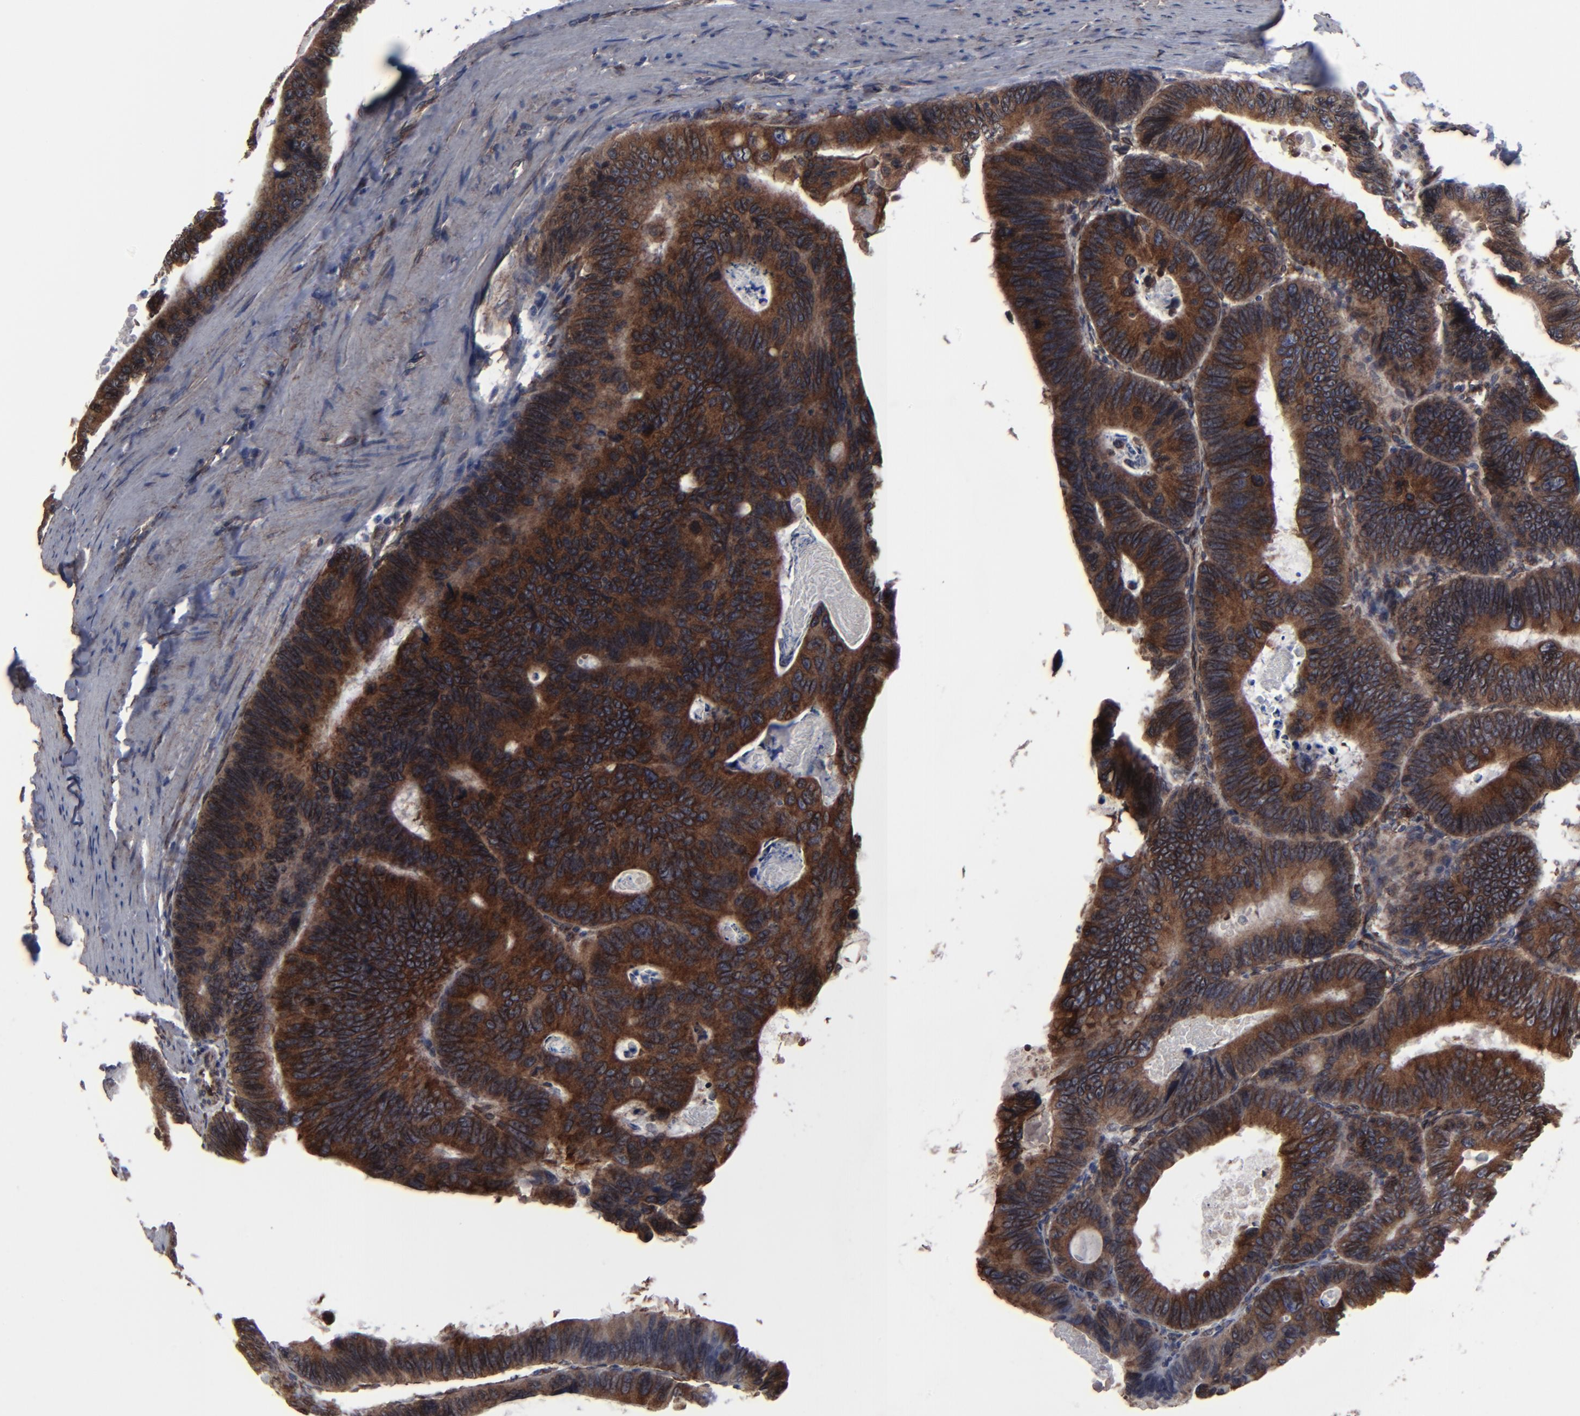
{"staining": {"intensity": "moderate", "quantity": ">75%", "location": "cytoplasmic/membranous"}, "tissue": "colorectal cancer", "cell_type": "Tumor cells", "image_type": "cancer", "snomed": [{"axis": "morphology", "description": "Adenocarcinoma, NOS"}, {"axis": "topography", "description": "Colon"}], "caption": "Colorectal adenocarcinoma stained with DAB (3,3'-diaminobenzidine) immunohistochemistry (IHC) exhibits medium levels of moderate cytoplasmic/membranous staining in approximately >75% of tumor cells.", "gene": "CNIH1", "patient": {"sex": "female", "age": 55}}